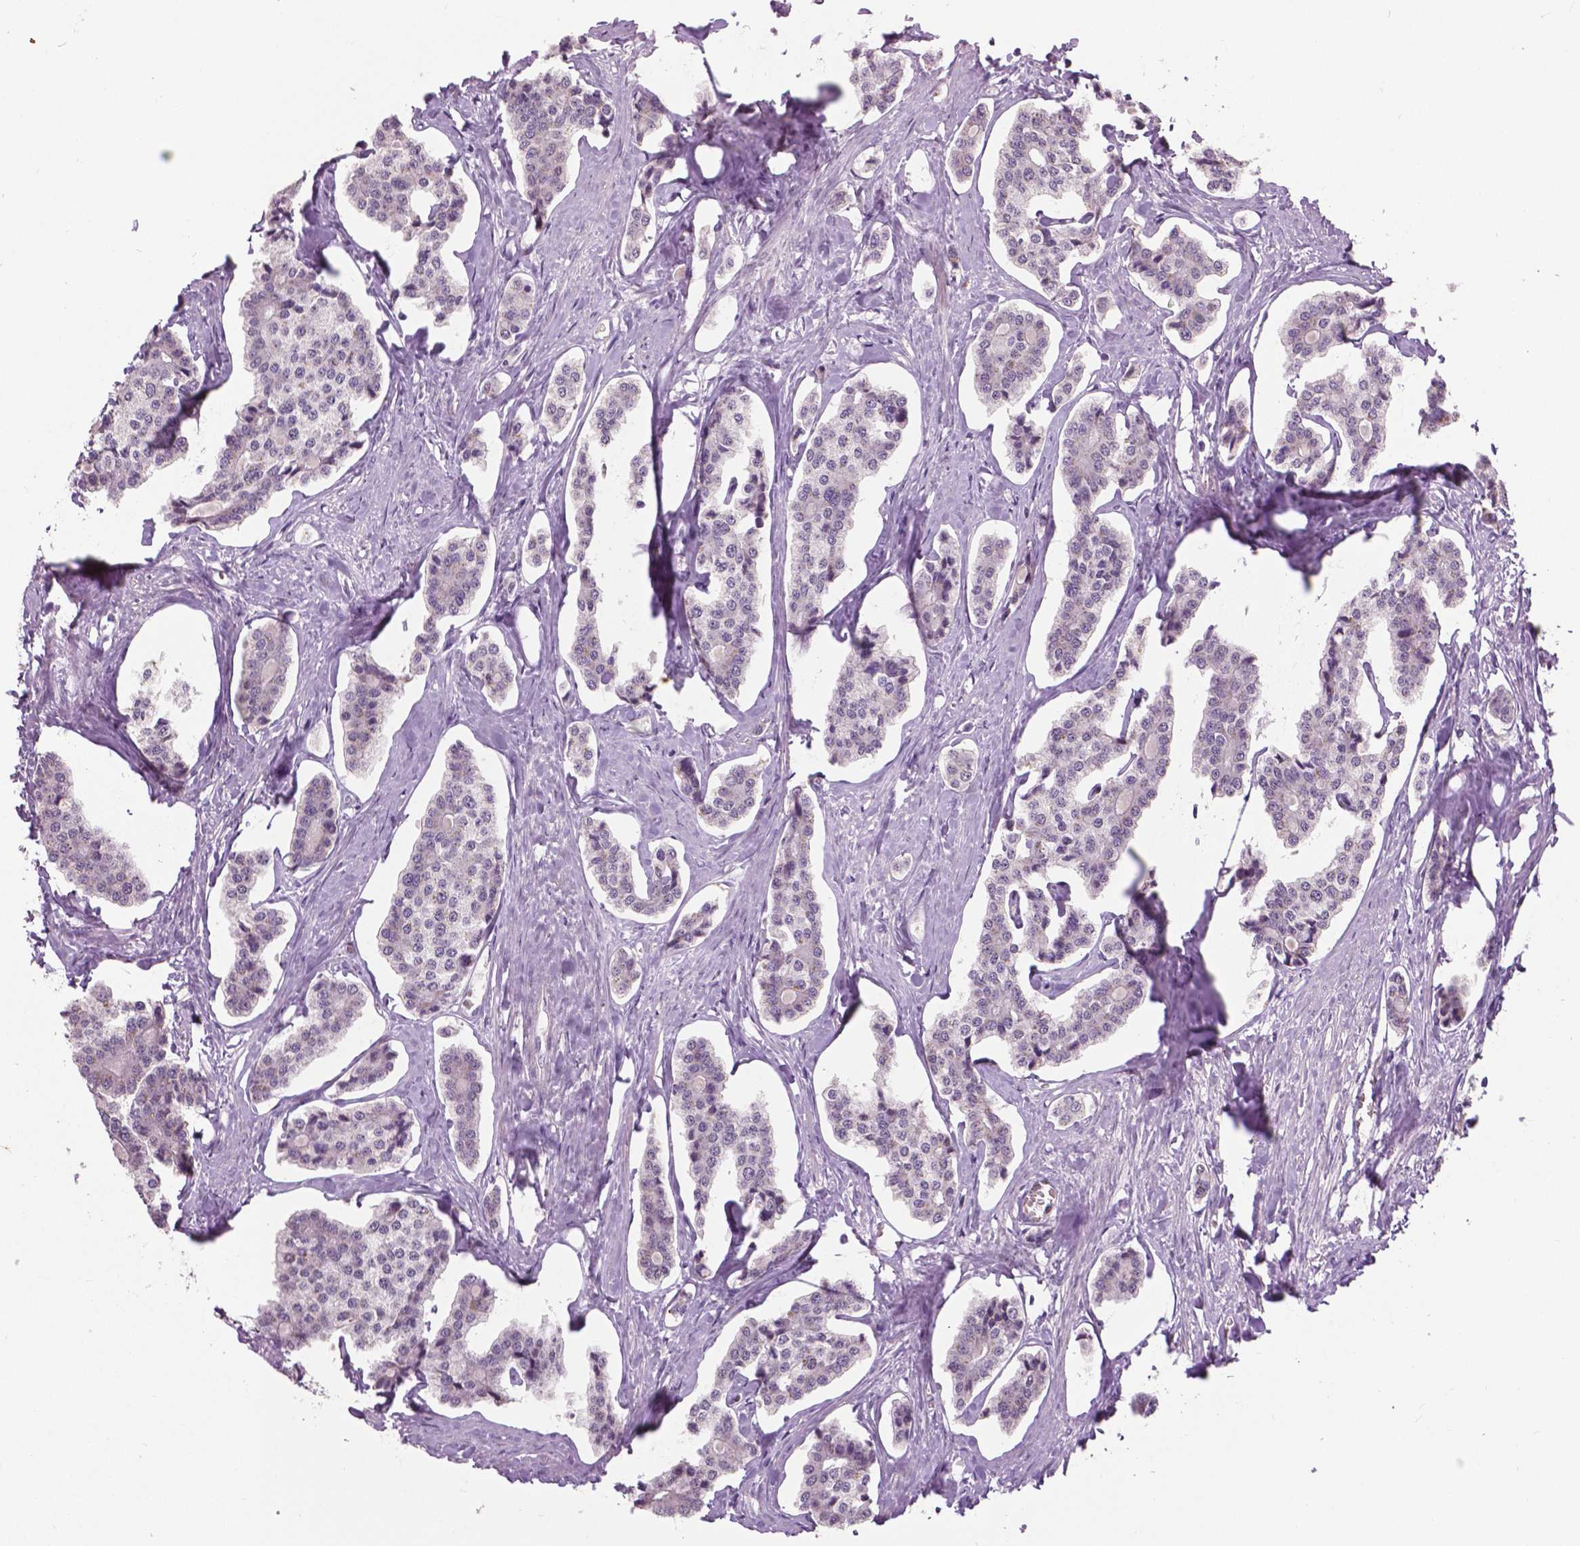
{"staining": {"intensity": "negative", "quantity": "none", "location": "none"}, "tissue": "carcinoid", "cell_type": "Tumor cells", "image_type": "cancer", "snomed": [{"axis": "morphology", "description": "Carcinoid, malignant, NOS"}, {"axis": "topography", "description": "Small intestine"}], "caption": "Tumor cells show no significant protein staining in malignant carcinoid.", "gene": "FOXA1", "patient": {"sex": "female", "age": 65}}